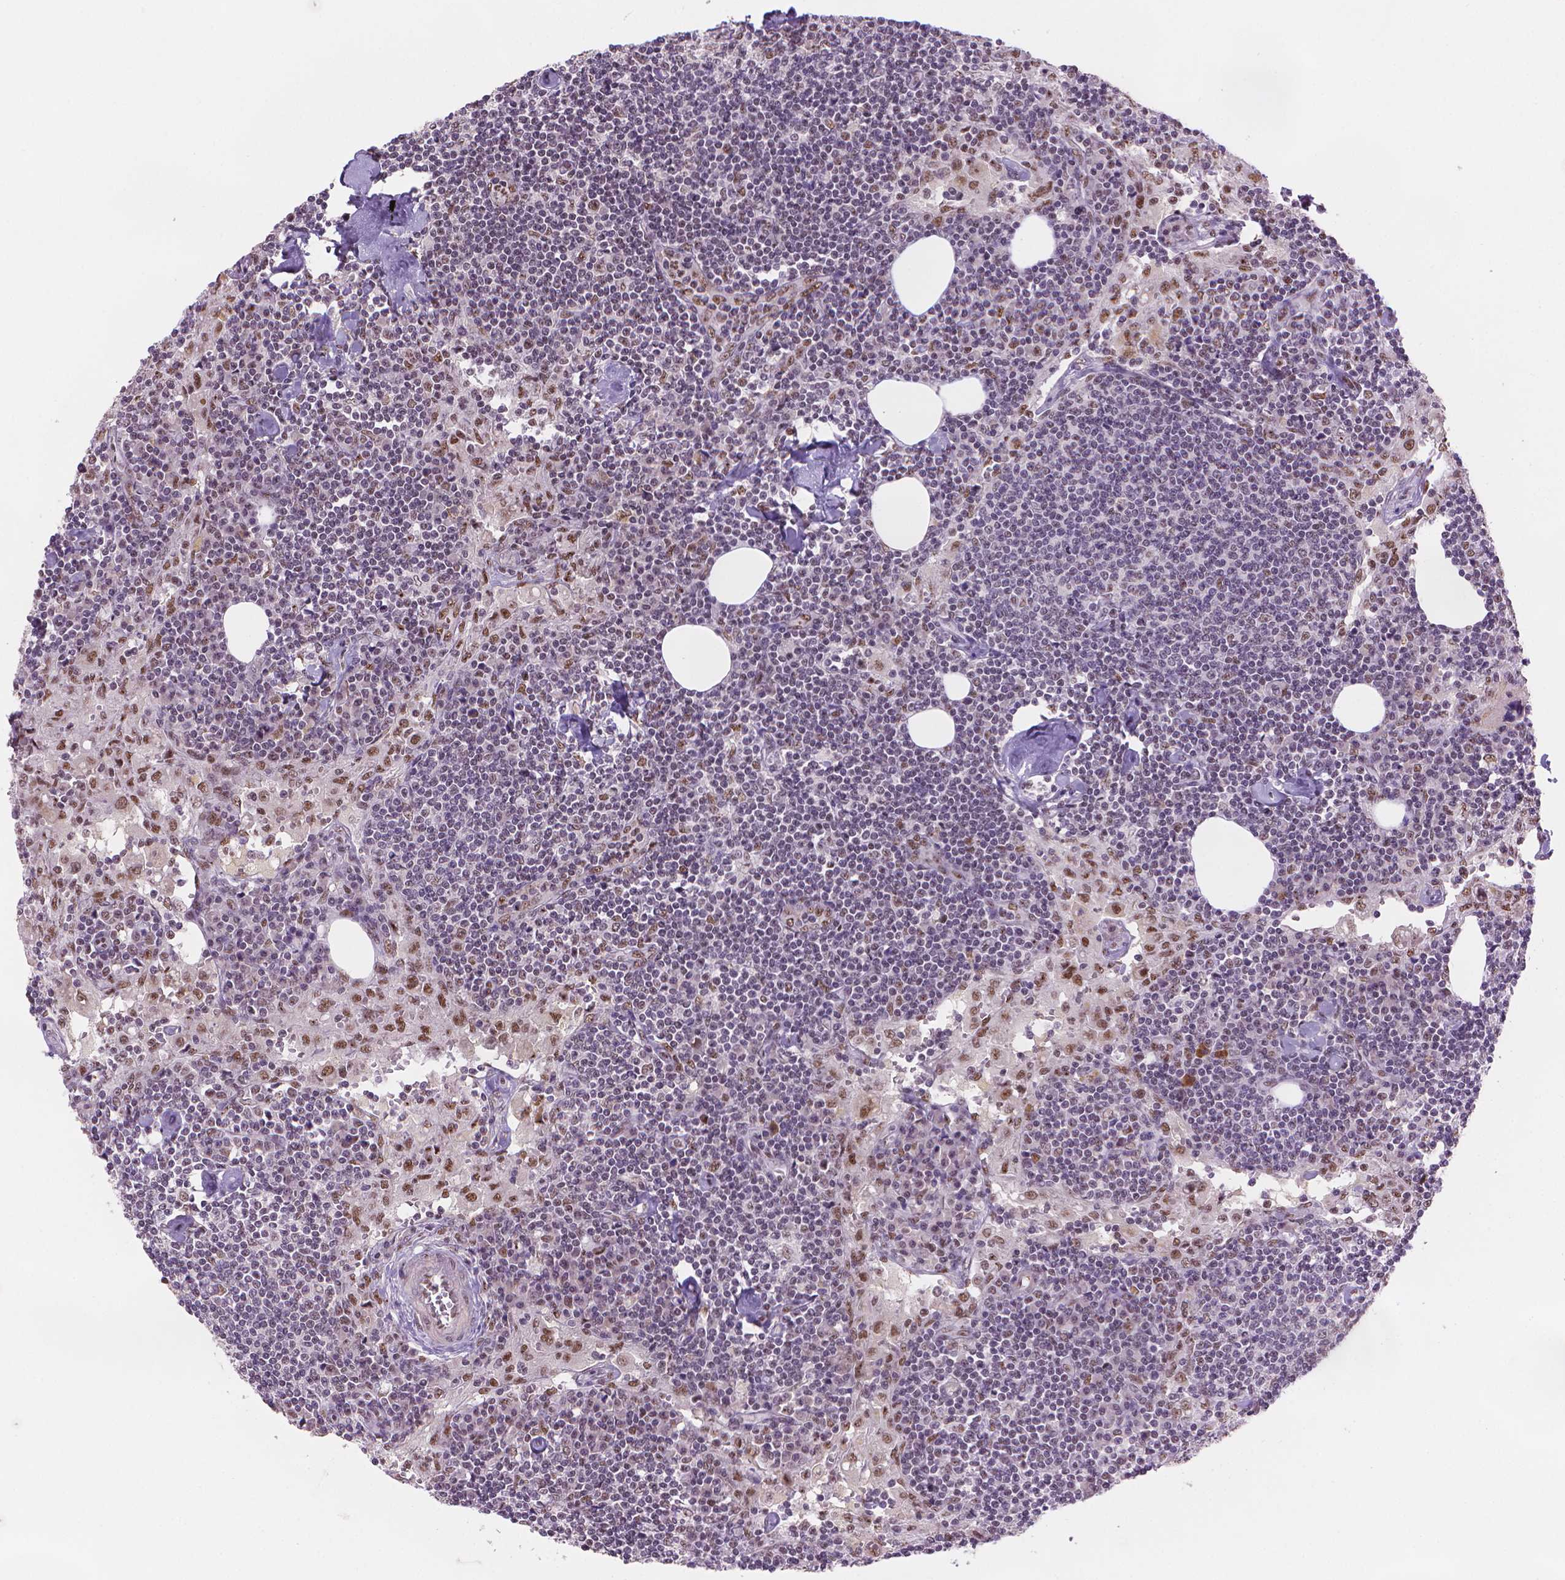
{"staining": {"intensity": "moderate", "quantity": "25%-75%", "location": "nuclear"}, "tissue": "lymph node", "cell_type": "Germinal center cells", "image_type": "normal", "snomed": [{"axis": "morphology", "description": "Normal tissue, NOS"}, {"axis": "topography", "description": "Lymph node"}], "caption": "Germinal center cells display moderate nuclear positivity in approximately 25%-75% of cells in benign lymph node. (DAB IHC with brightfield microscopy, high magnification).", "gene": "UBN1", "patient": {"sex": "male", "age": 55}}